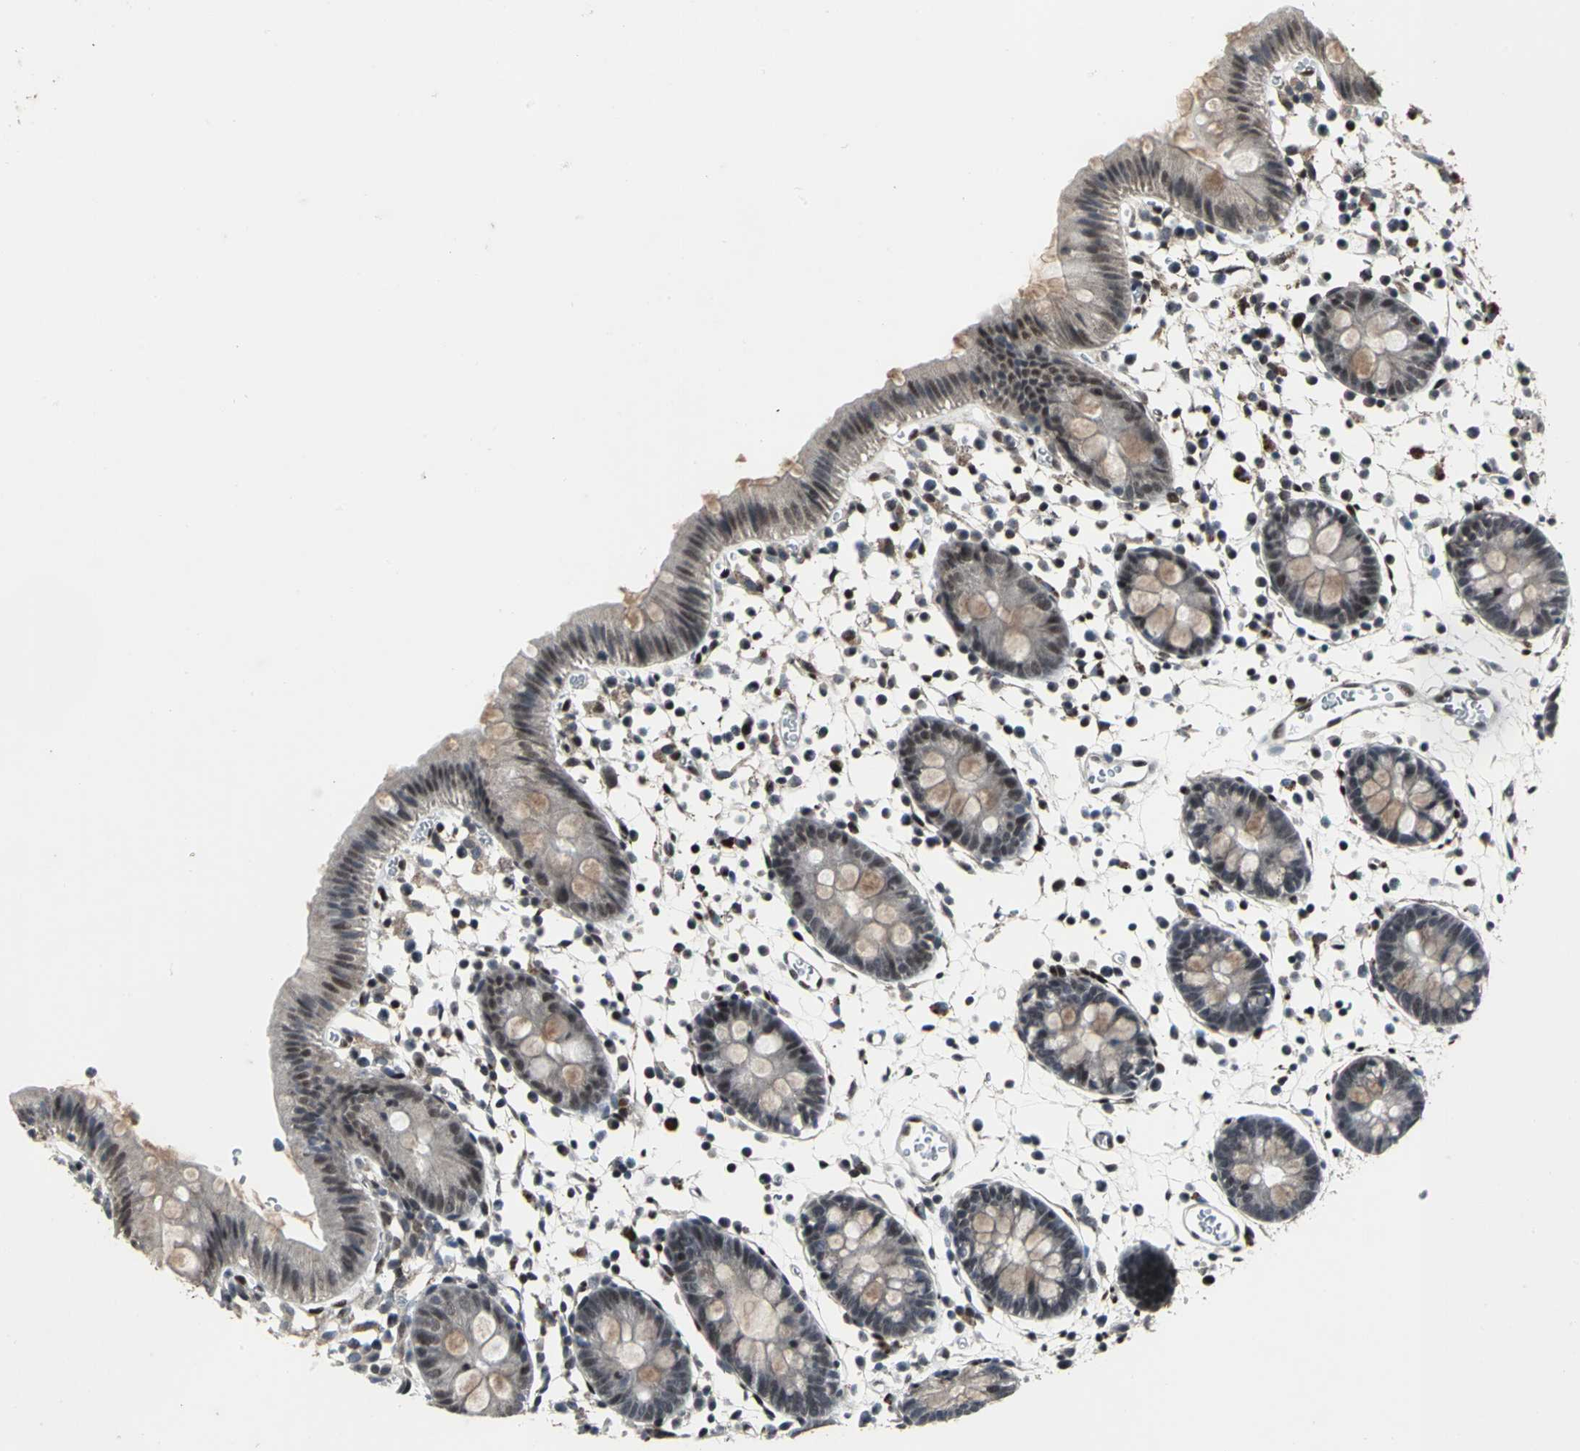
{"staining": {"intensity": "strong", "quantity": ">75%", "location": "nuclear"}, "tissue": "colon", "cell_type": "Endothelial cells", "image_type": "normal", "snomed": [{"axis": "morphology", "description": "Normal tissue, NOS"}, {"axis": "topography", "description": "Colon"}], "caption": "Immunohistochemical staining of benign colon reveals strong nuclear protein positivity in about >75% of endothelial cells.", "gene": "SRF", "patient": {"sex": "male", "age": 14}}